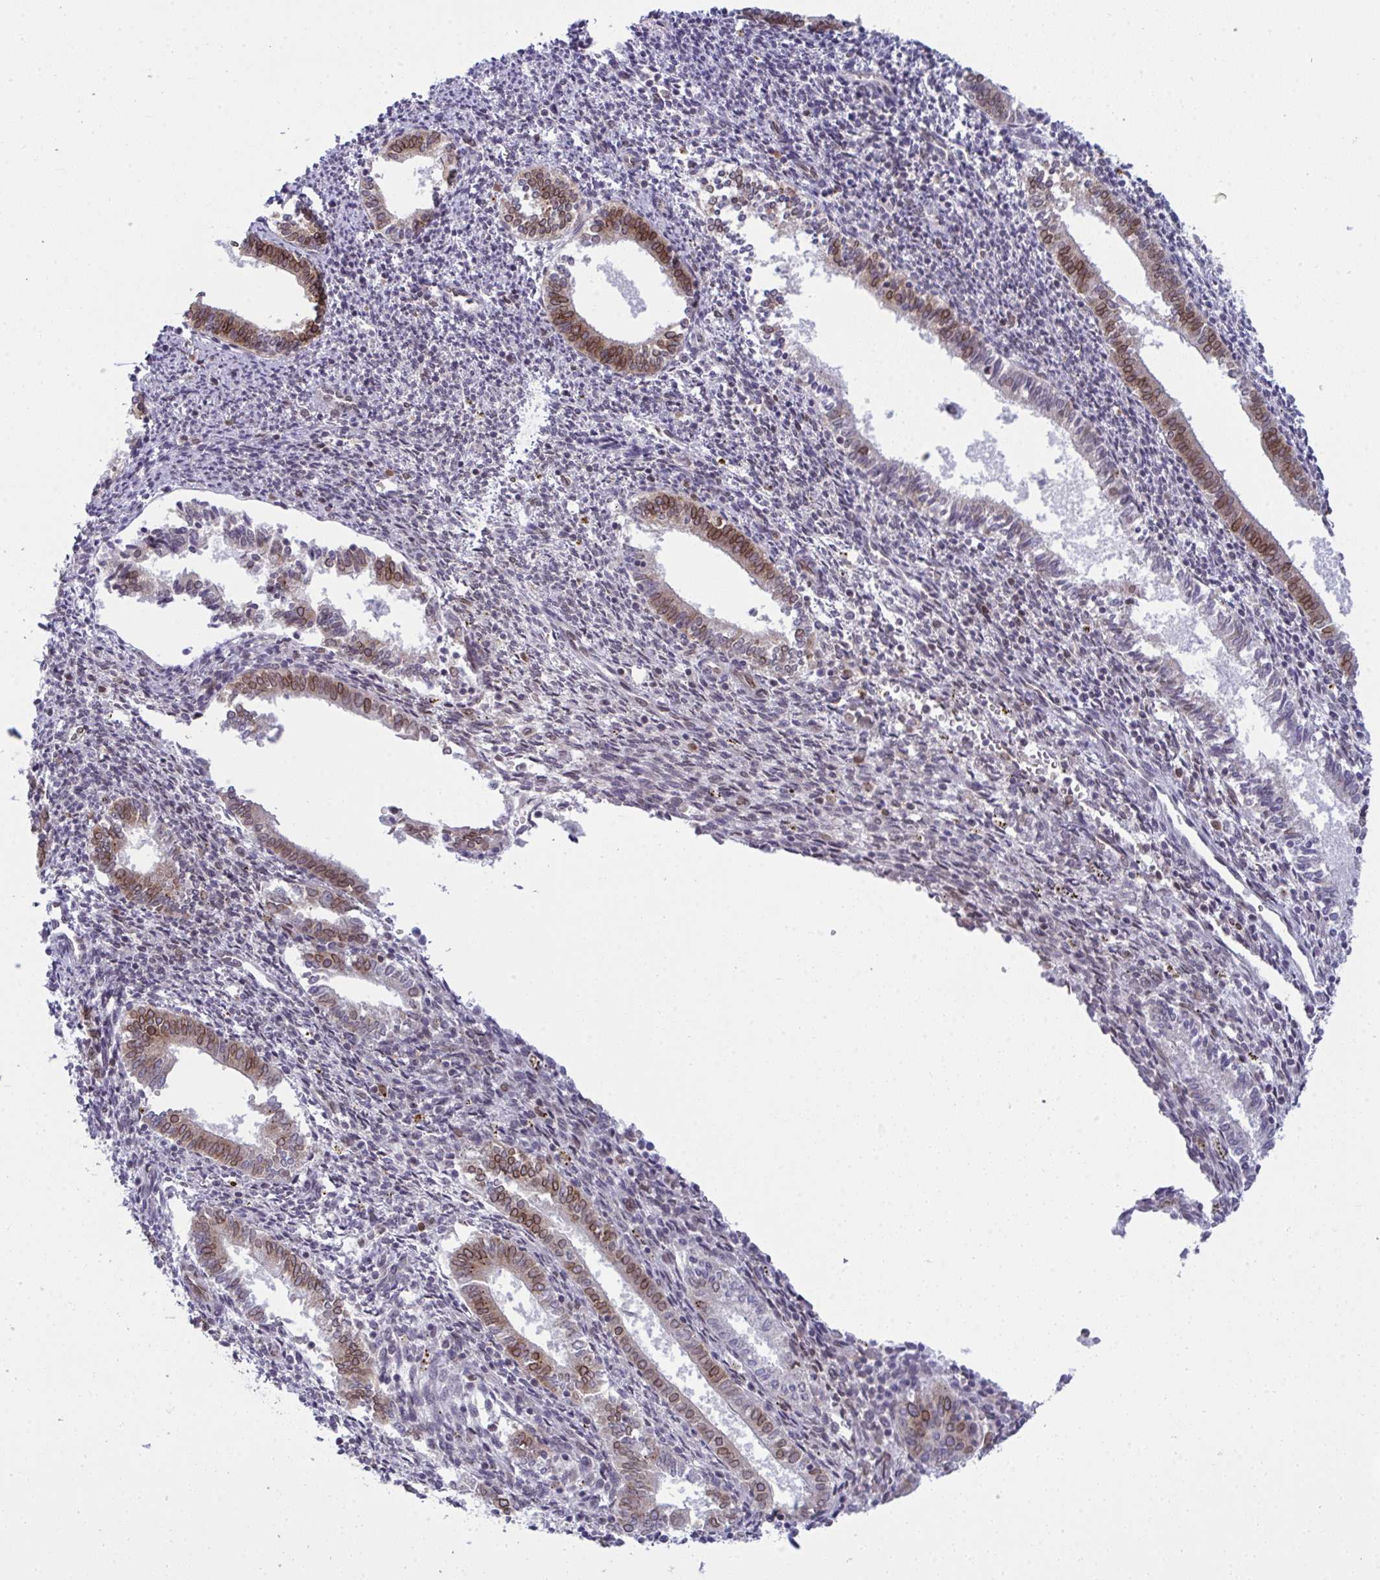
{"staining": {"intensity": "negative", "quantity": "none", "location": "none"}, "tissue": "endometrium", "cell_type": "Cells in endometrial stroma", "image_type": "normal", "snomed": [{"axis": "morphology", "description": "Normal tissue, NOS"}, {"axis": "topography", "description": "Endometrium"}], "caption": "The IHC photomicrograph has no significant expression in cells in endometrial stroma of endometrium. (DAB immunohistochemistry with hematoxylin counter stain).", "gene": "RANBP2", "patient": {"sex": "female", "age": 41}}